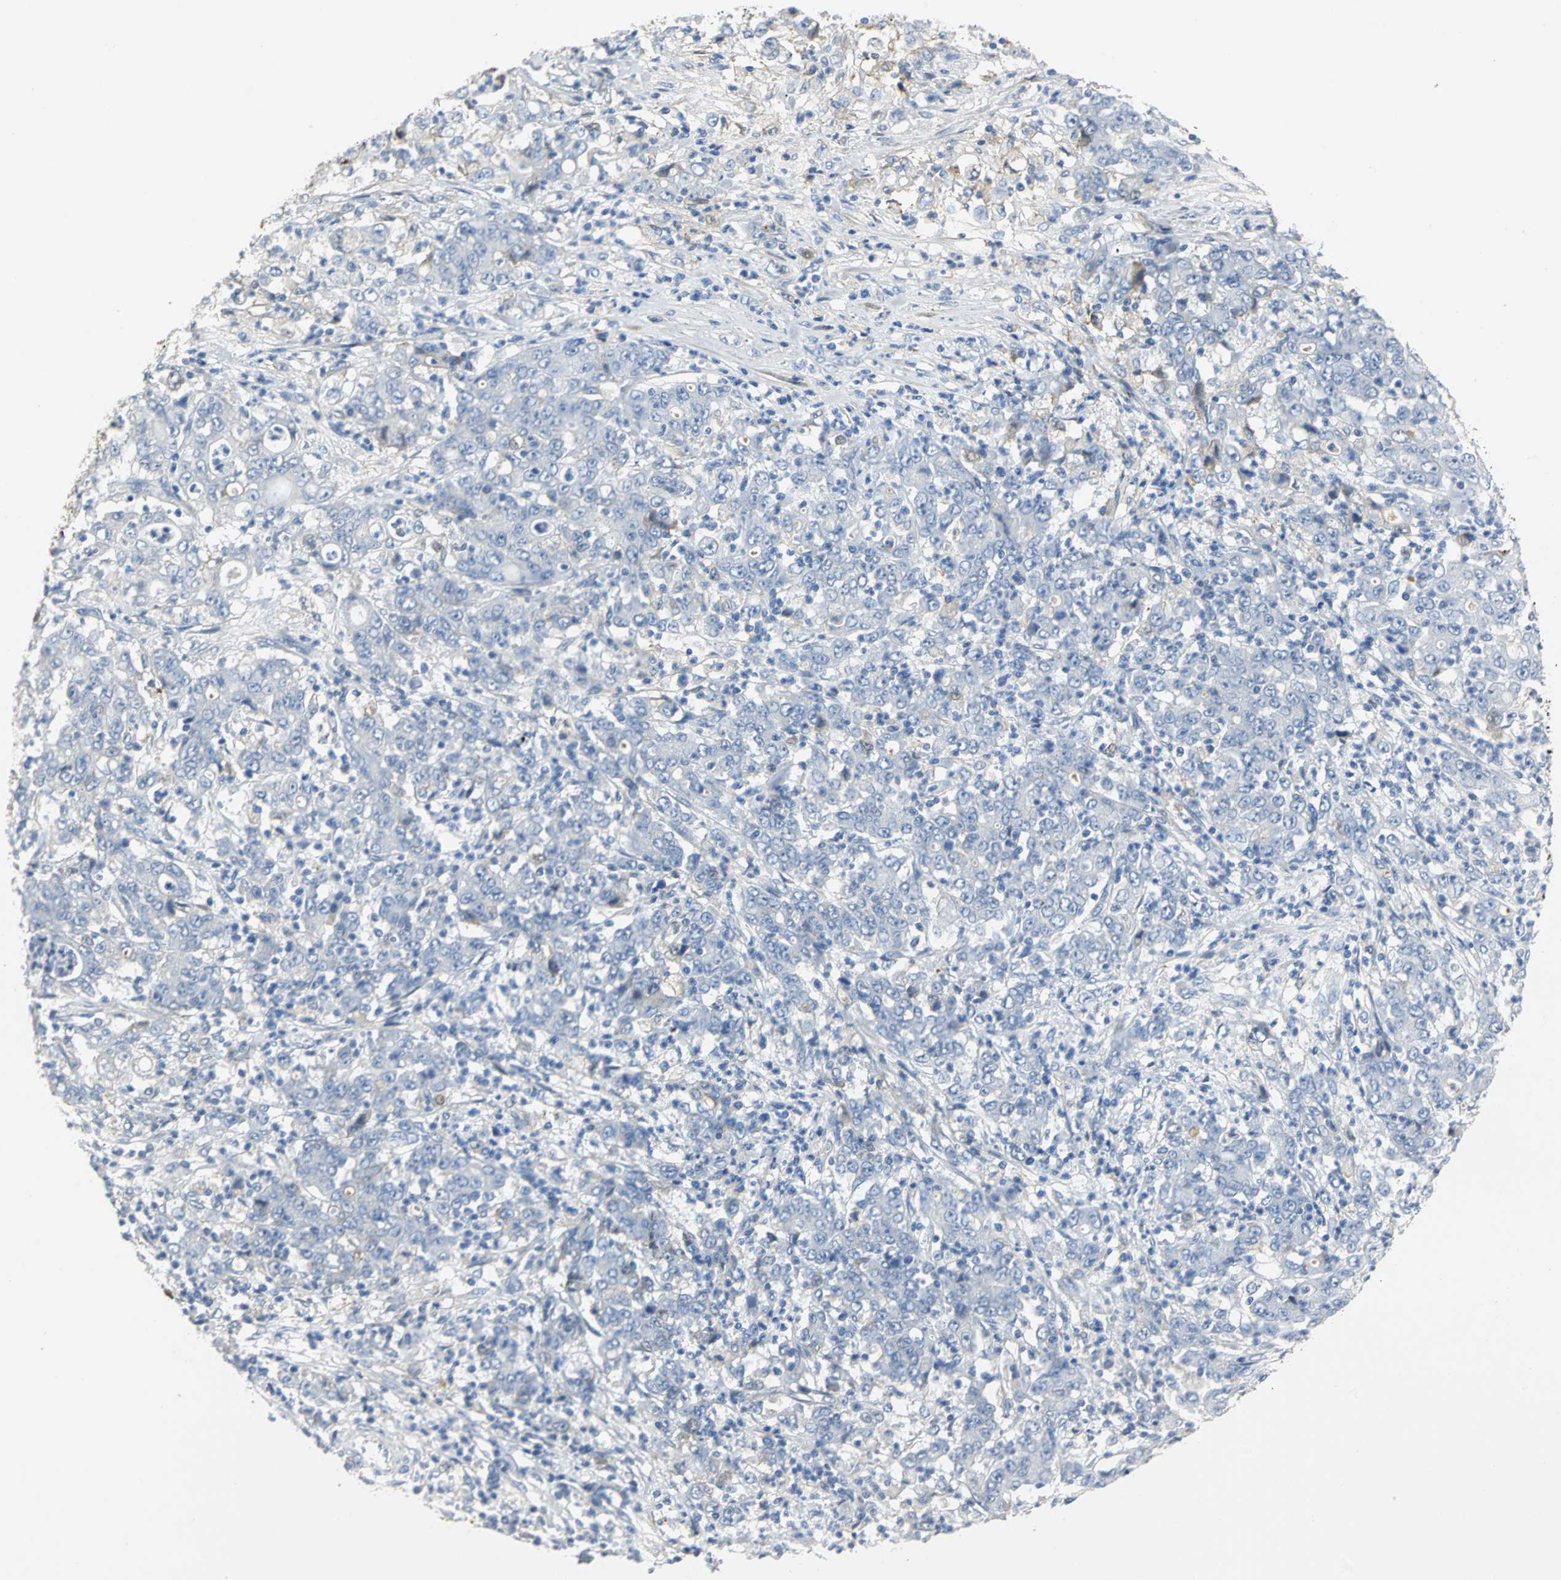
{"staining": {"intensity": "negative", "quantity": "none", "location": "none"}, "tissue": "stomach cancer", "cell_type": "Tumor cells", "image_type": "cancer", "snomed": [{"axis": "morphology", "description": "Adenocarcinoma, NOS"}, {"axis": "topography", "description": "Stomach, lower"}], "caption": "Tumor cells are negative for brown protein staining in adenocarcinoma (stomach). (Immunohistochemistry, brightfield microscopy, high magnification).", "gene": "GYG2", "patient": {"sex": "female", "age": 71}}